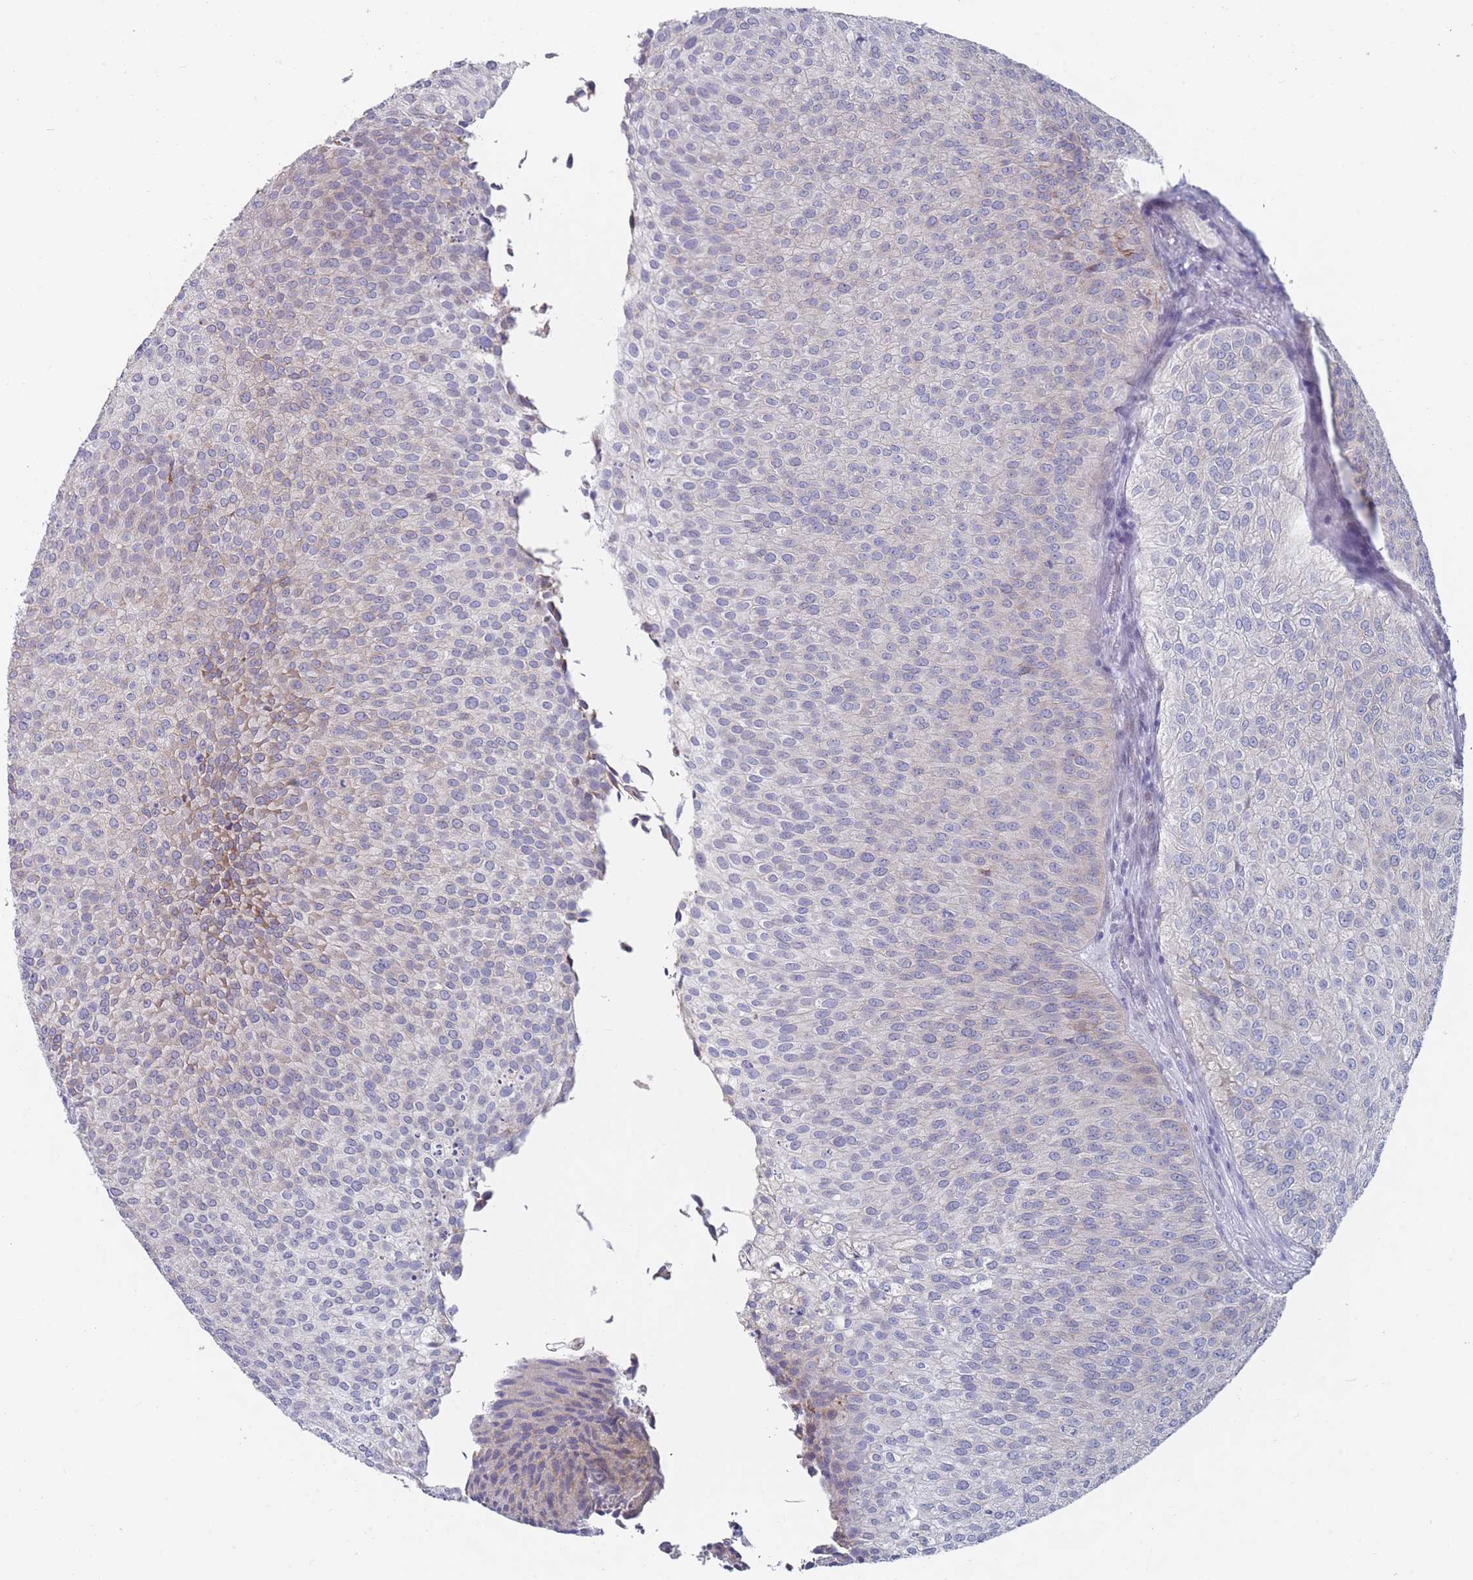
{"staining": {"intensity": "negative", "quantity": "none", "location": "none"}, "tissue": "urothelial cancer", "cell_type": "Tumor cells", "image_type": "cancer", "snomed": [{"axis": "morphology", "description": "Urothelial carcinoma, Low grade"}, {"axis": "topography", "description": "Urinary bladder"}], "caption": "Tumor cells are negative for brown protein staining in urothelial cancer.", "gene": "PIGU", "patient": {"sex": "male", "age": 84}}